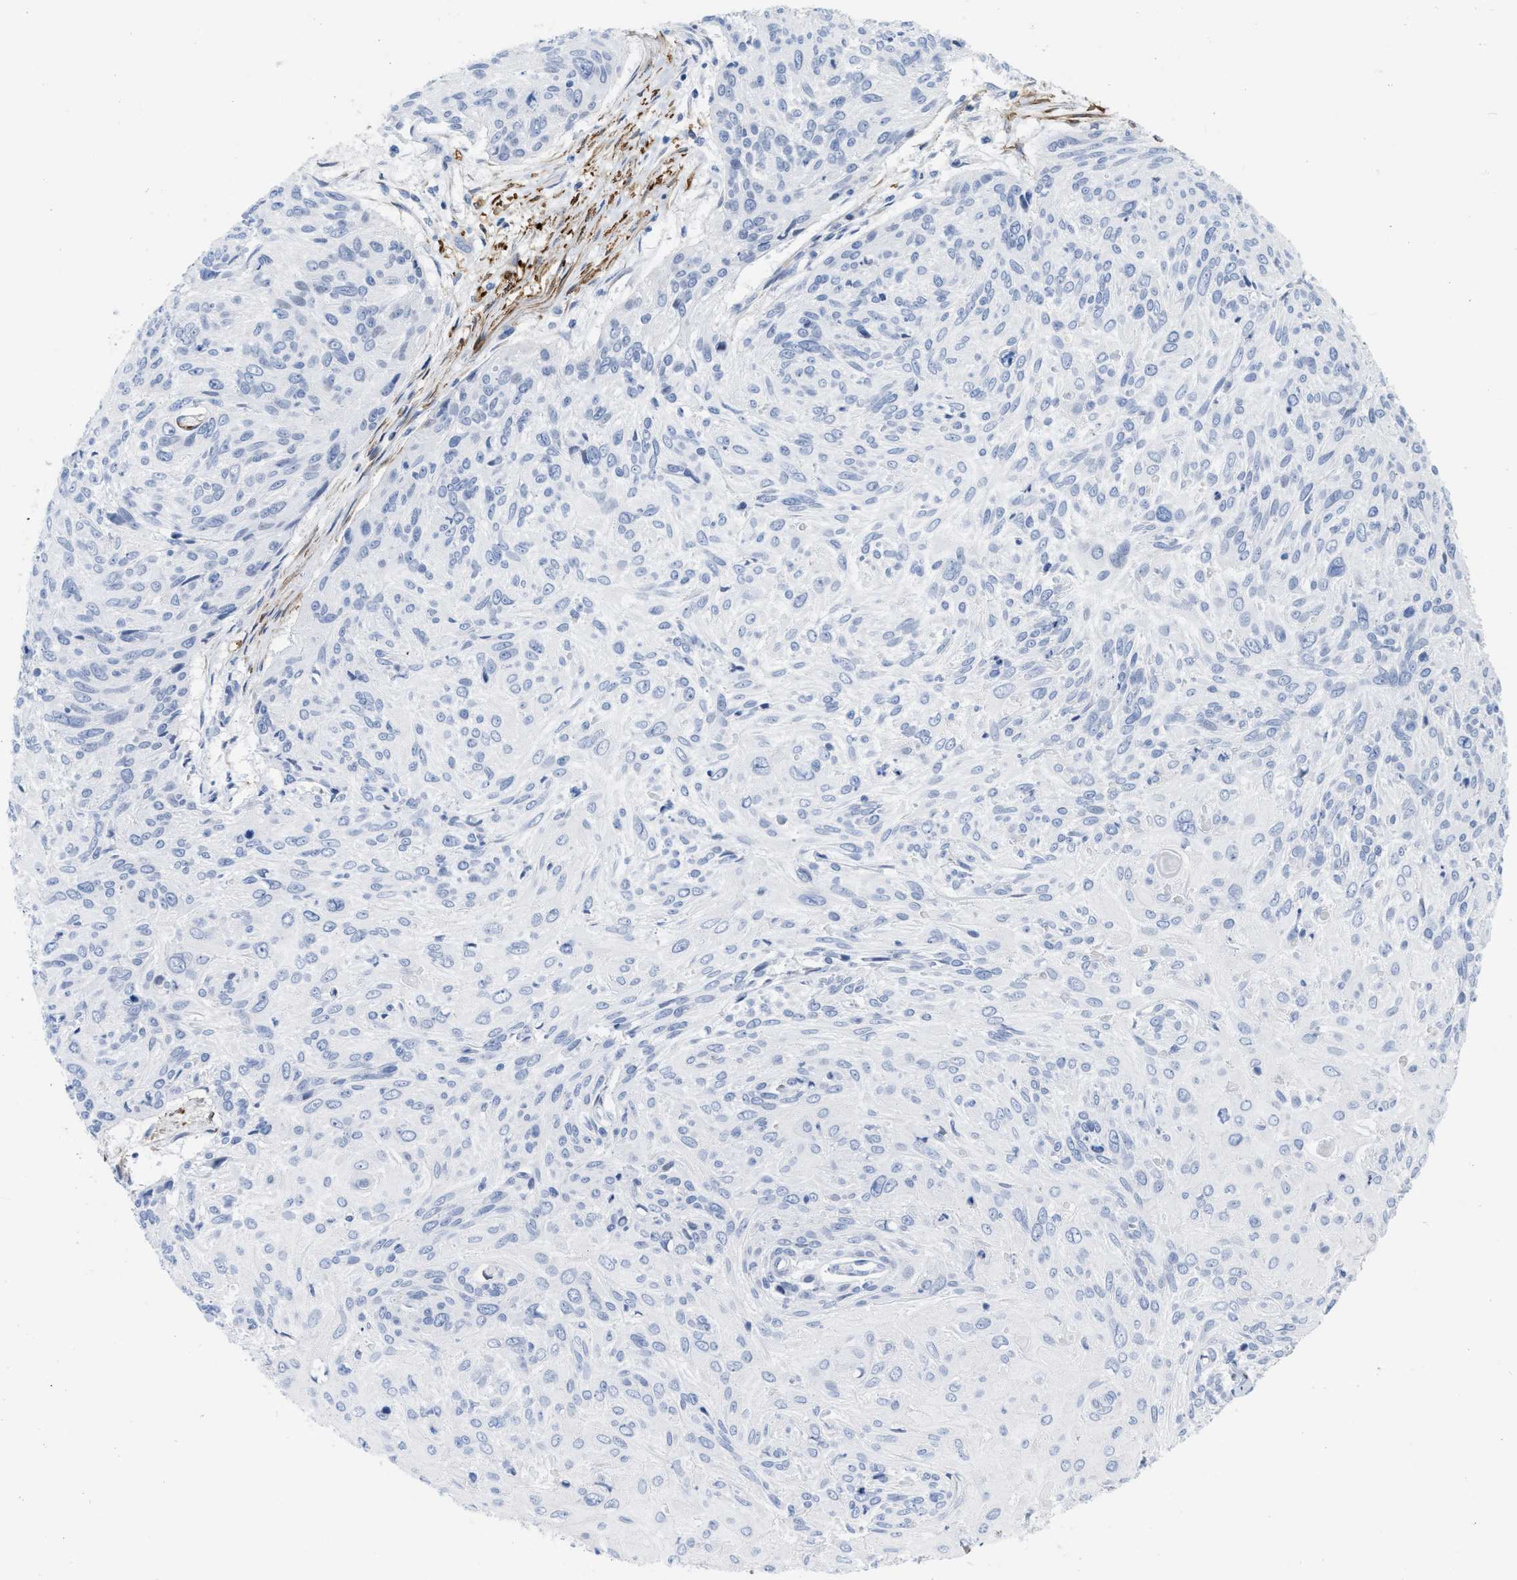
{"staining": {"intensity": "negative", "quantity": "none", "location": "none"}, "tissue": "cervical cancer", "cell_type": "Tumor cells", "image_type": "cancer", "snomed": [{"axis": "morphology", "description": "Squamous cell carcinoma, NOS"}, {"axis": "topography", "description": "Cervix"}], "caption": "Tumor cells are negative for brown protein staining in cervical cancer (squamous cell carcinoma).", "gene": "TAGLN", "patient": {"sex": "female", "age": 51}}